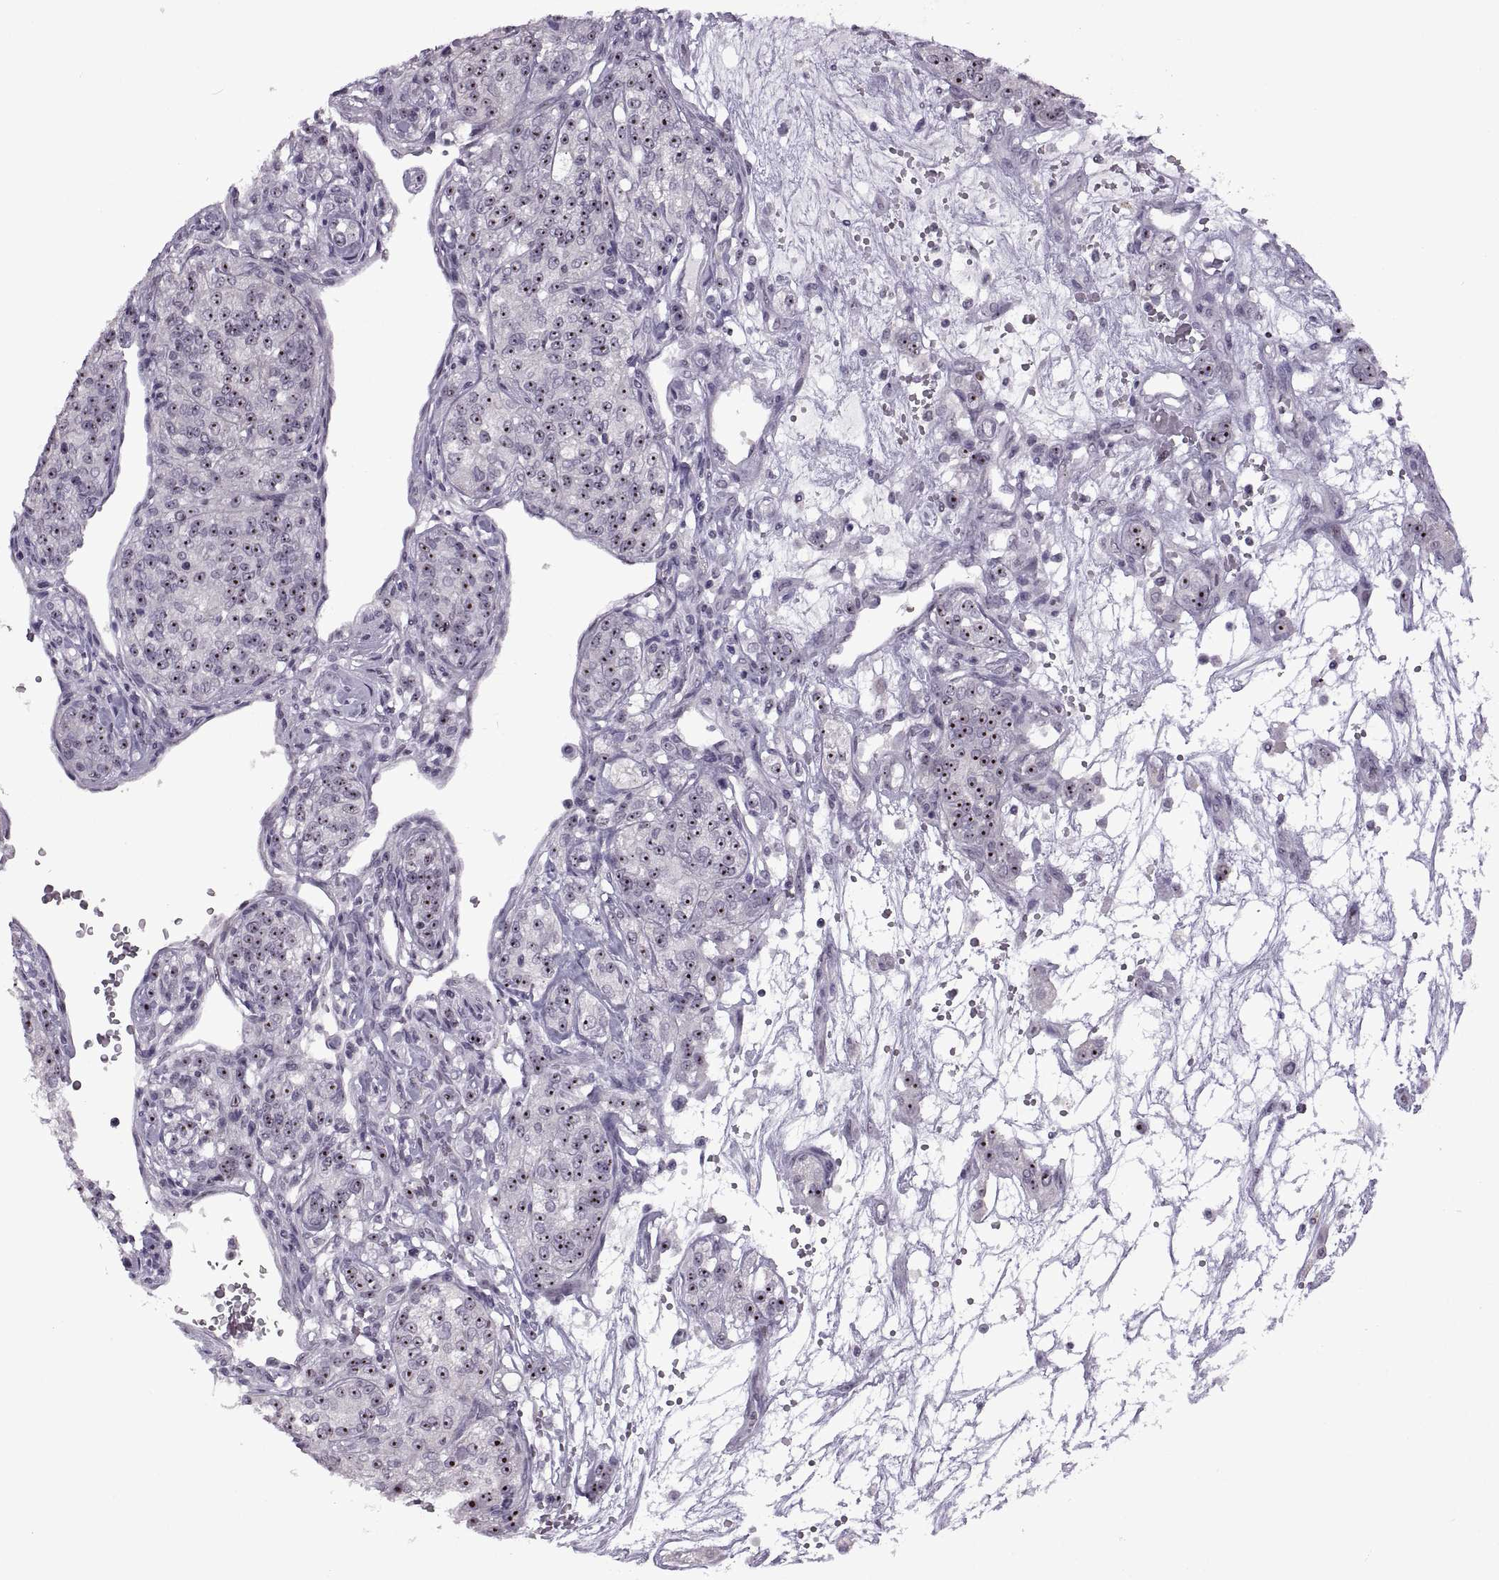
{"staining": {"intensity": "strong", "quantity": ">75%", "location": "nuclear"}, "tissue": "renal cancer", "cell_type": "Tumor cells", "image_type": "cancer", "snomed": [{"axis": "morphology", "description": "Adenocarcinoma, NOS"}, {"axis": "topography", "description": "Kidney"}], "caption": "Protein staining exhibits strong nuclear positivity in about >75% of tumor cells in renal cancer.", "gene": "SINHCAF", "patient": {"sex": "female", "age": 63}}